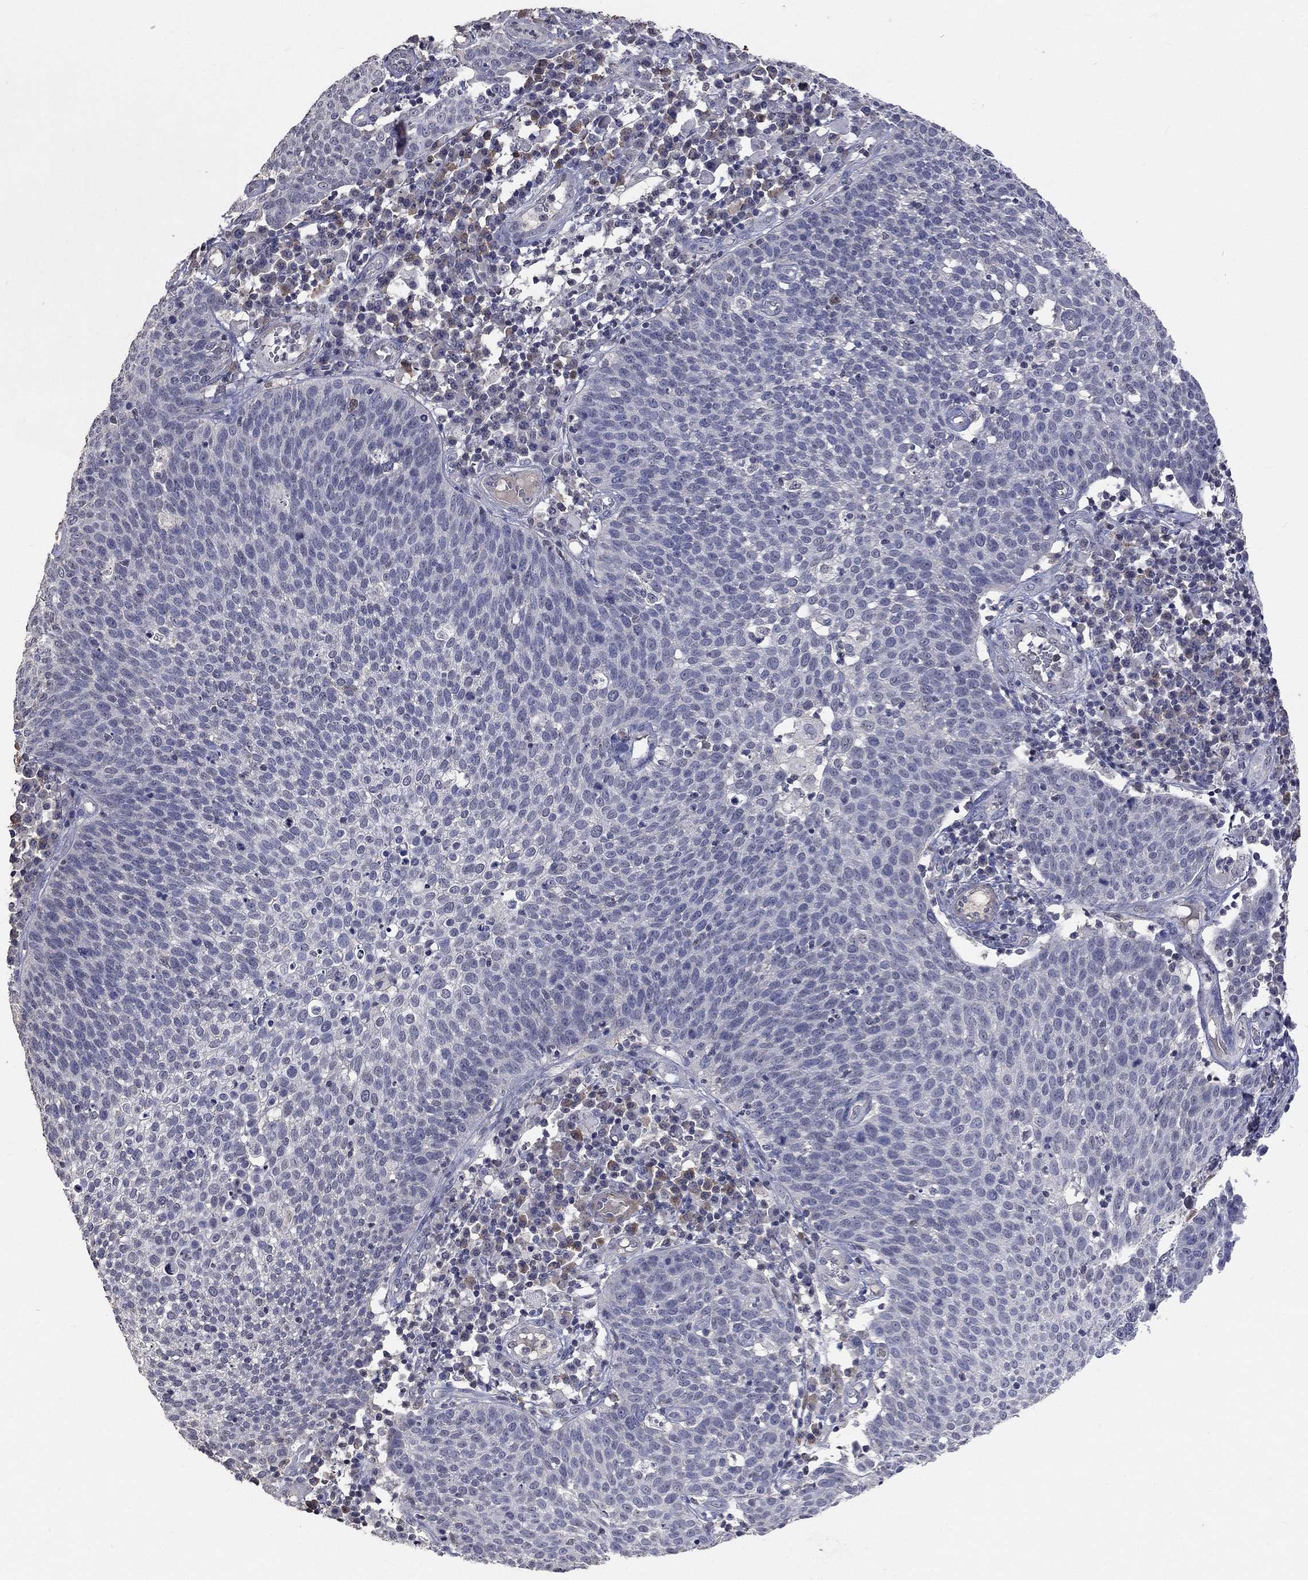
{"staining": {"intensity": "negative", "quantity": "none", "location": "none"}, "tissue": "cervical cancer", "cell_type": "Tumor cells", "image_type": "cancer", "snomed": [{"axis": "morphology", "description": "Squamous cell carcinoma, NOS"}, {"axis": "topography", "description": "Cervix"}], "caption": "Immunohistochemical staining of squamous cell carcinoma (cervical) shows no significant positivity in tumor cells.", "gene": "ZBTB18", "patient": {"sex": "female", "age": 34}}